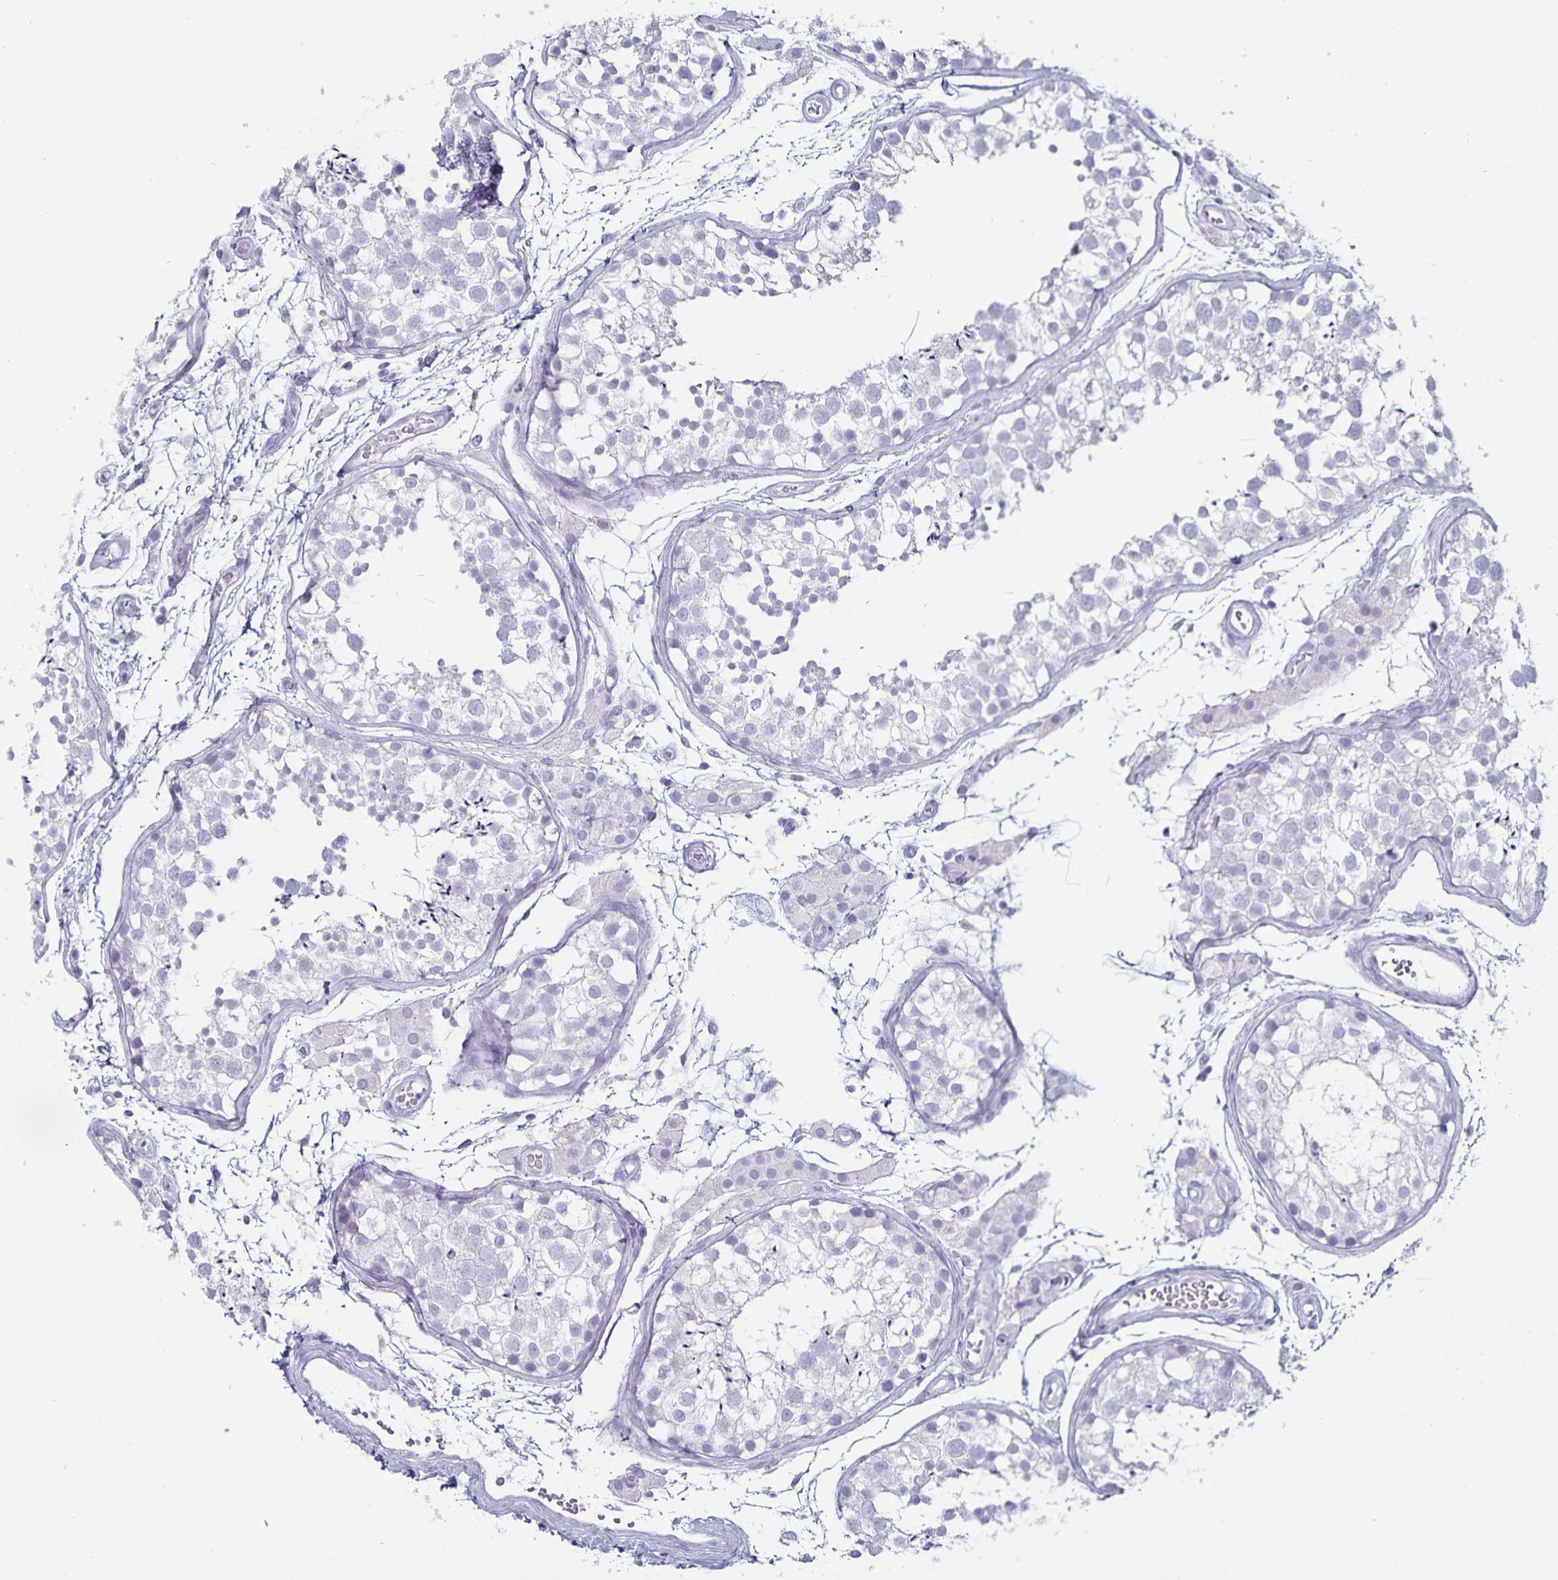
{"staining": {"intensity": "negative", "quantity": "none", "location": "none"}, "tissue": "testis", "cell_type": "Cells in seminiferous ducts", "image_type": "normal", "snomed": [{"axis": "morphology", "description": "Normal tissue, NOS"}, {"axis": "morphology", "description": "Seminoma, NOS"}, {"axis": "topography", "description": "Testis"}], "caption": "High power microscopy histopathology image of an immunohistochemistry histopathology image of unremarkable testis, revealing no significant expression in cells in seminiferous ducts. Nuclei are stained in blue.", "gene": "DEFA6", "patient": {"sex": "male", "age": 29}}